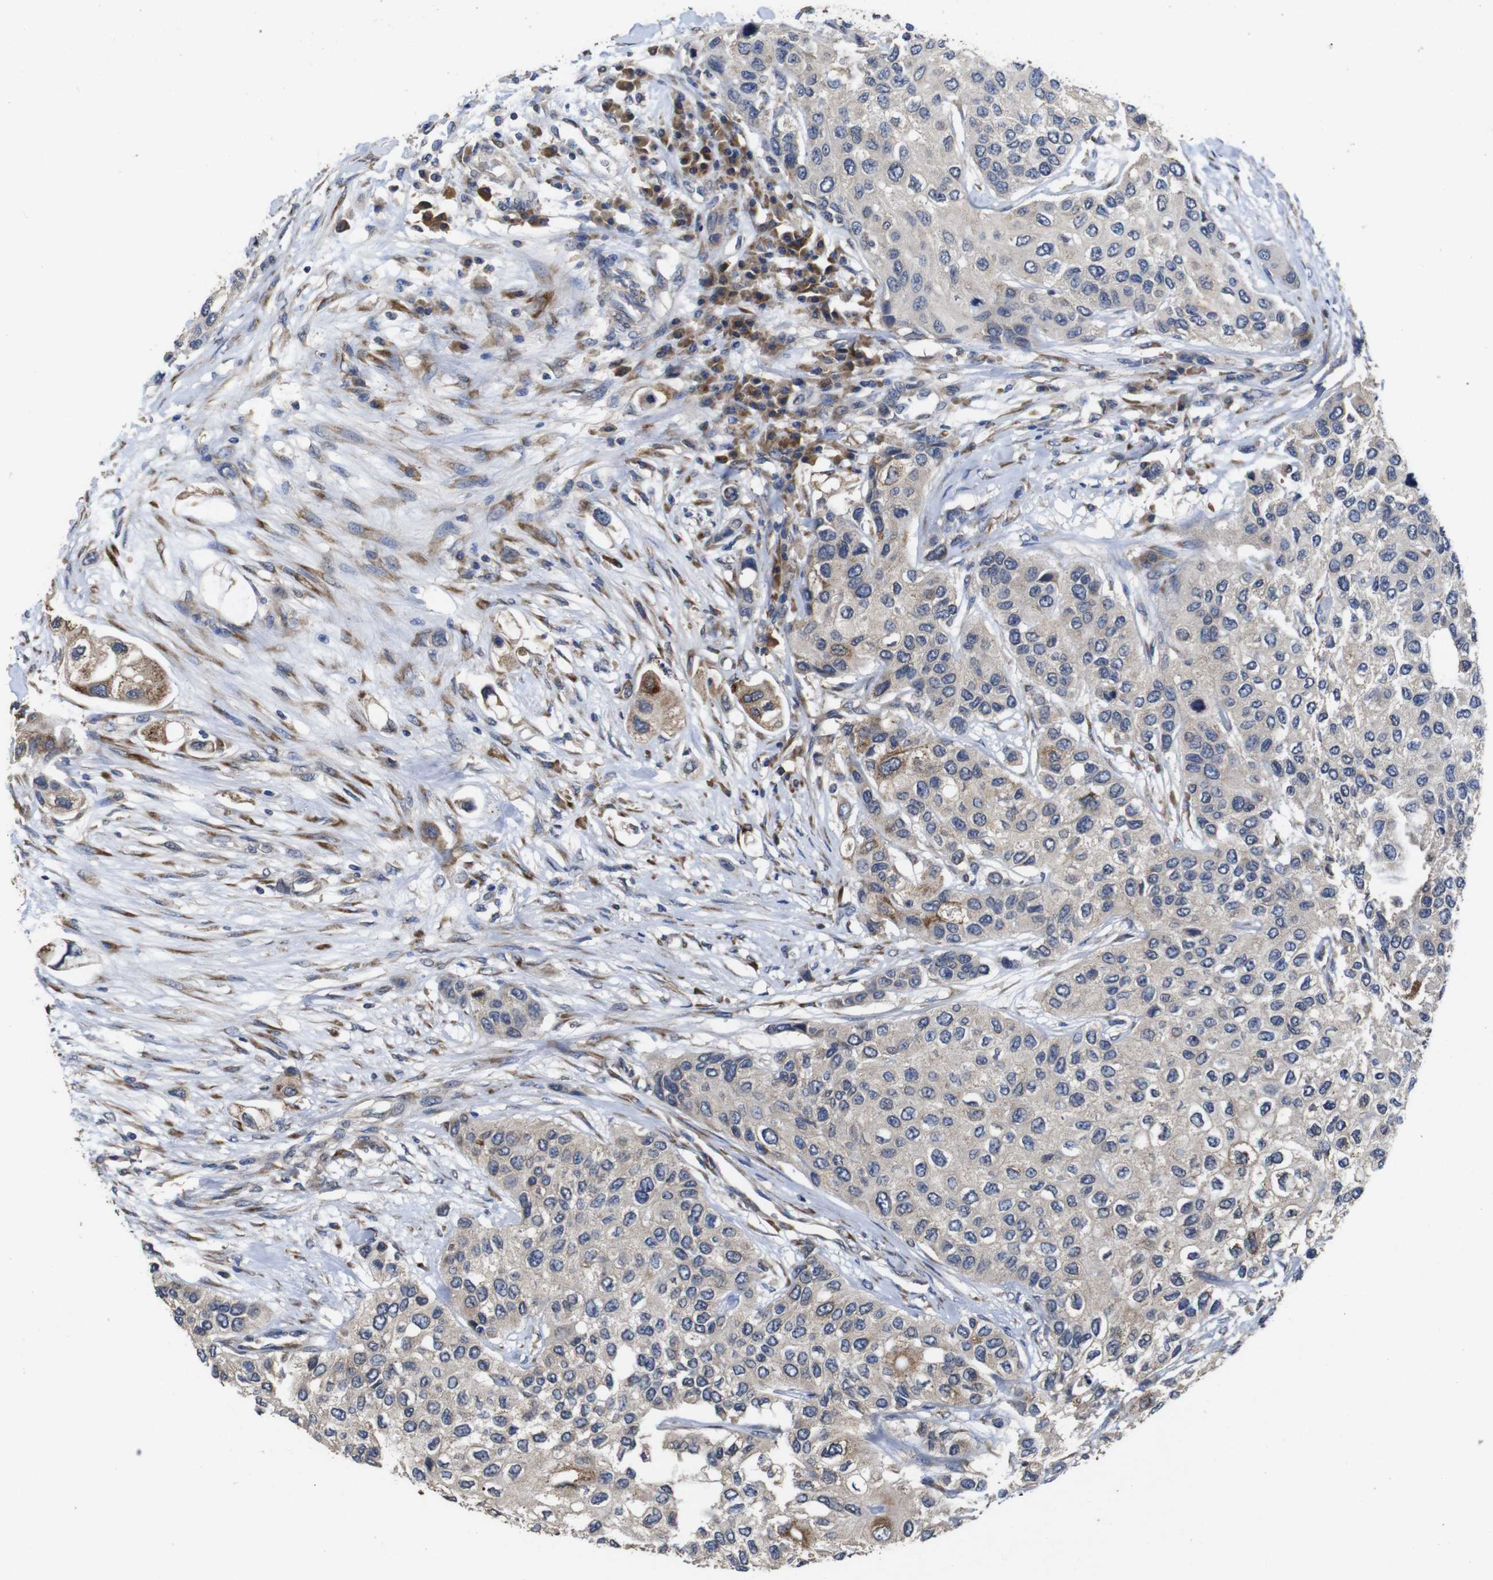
{"staining": {"intensity": "weak", "quantity": "<25%", "location": "cytoplasmic/membranous"}, "tissue": "urothelial cancer", "cell_type": "Tumor cells", "image_type": "cancer", "snomed": [{"axis": "morphology", "description": "Urothelial carcinoma, High grade"}, {"axis": "topography", "description": "Urinary bladder"}], "caption": "The image reveals no staining of tumor cells in urothelial cancer.", "gene": "ARHGAP24", "patient": {"sex": "female", "age": 56}}